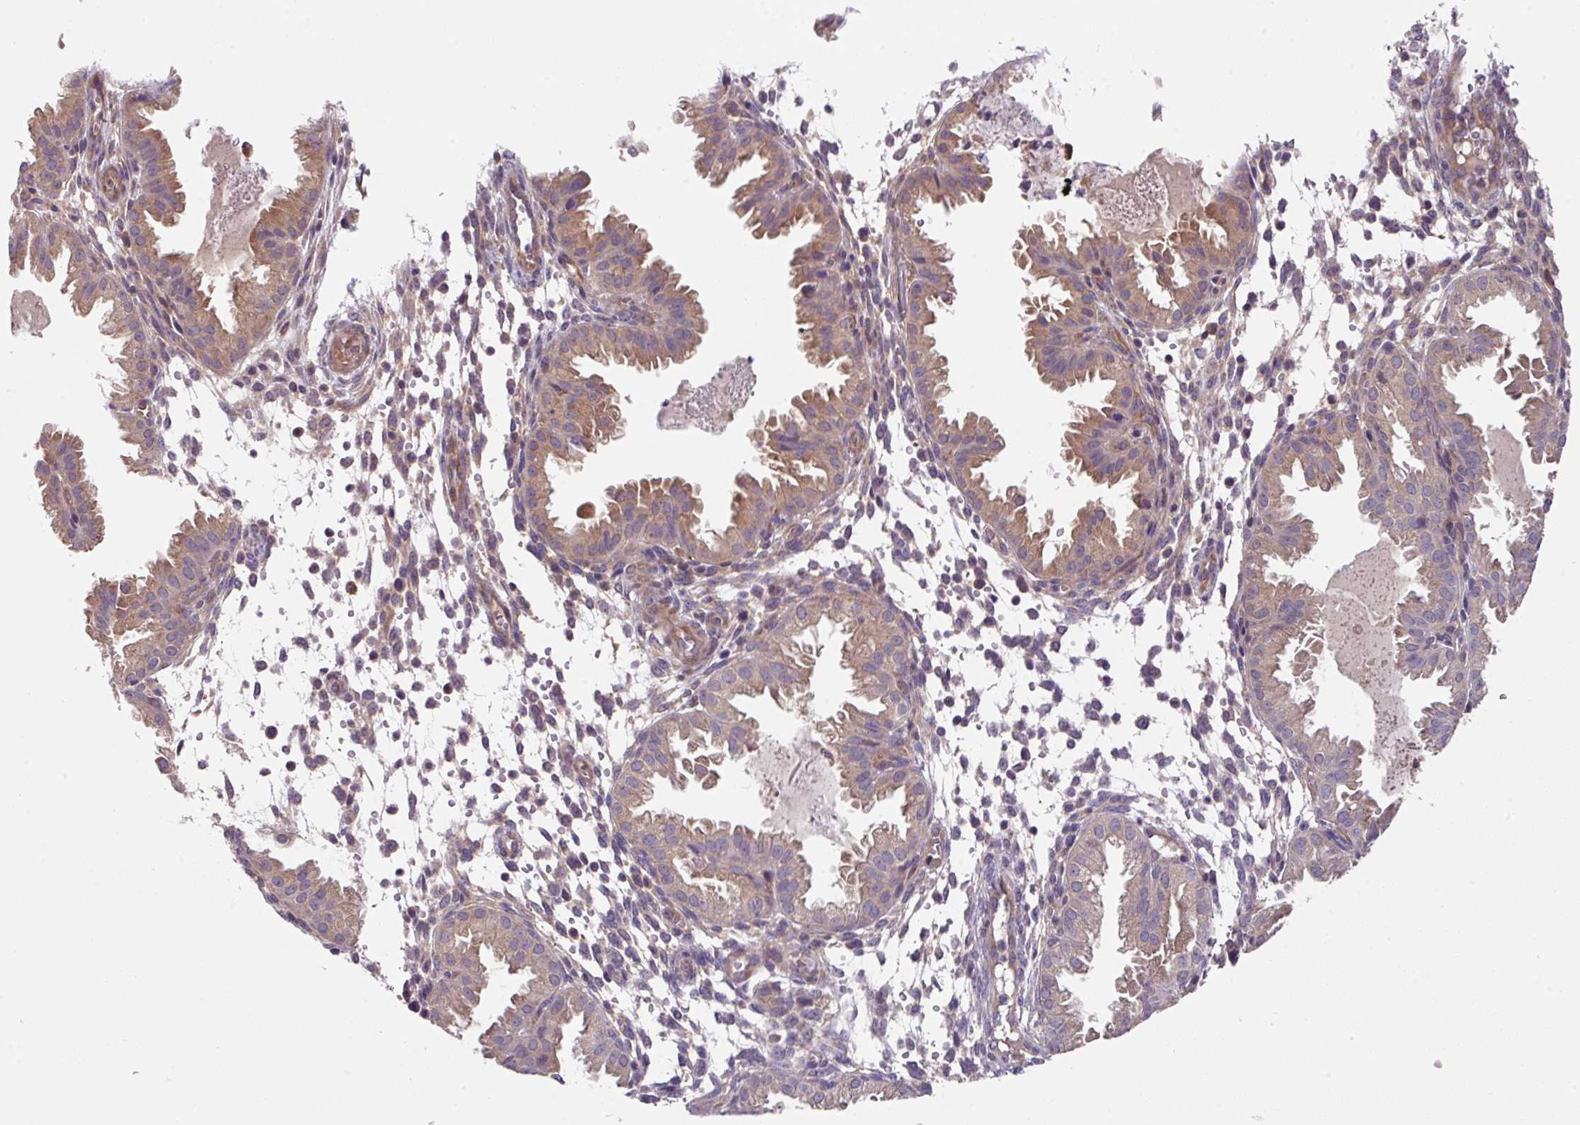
{"staining": {"intensity": "weak", "quantity": "<25%", "location": "cytoplasmic/membranous"}, "tissue": "endometrium", "cell_type": "Cells in endometrial stroma", "image_type": "normal", "snomed": [{"axis": "morphology", "description": "Normal tissue, NOS"}, {"axis": "topography", "description": "Endometrium"}], "caption": "DAB immunohistochemical staining of benign human endometrium shows no significant staining in cells in endometrial stroma.", "gene": "EIF4B", "patient": {"sex": "female", "age": 33}}